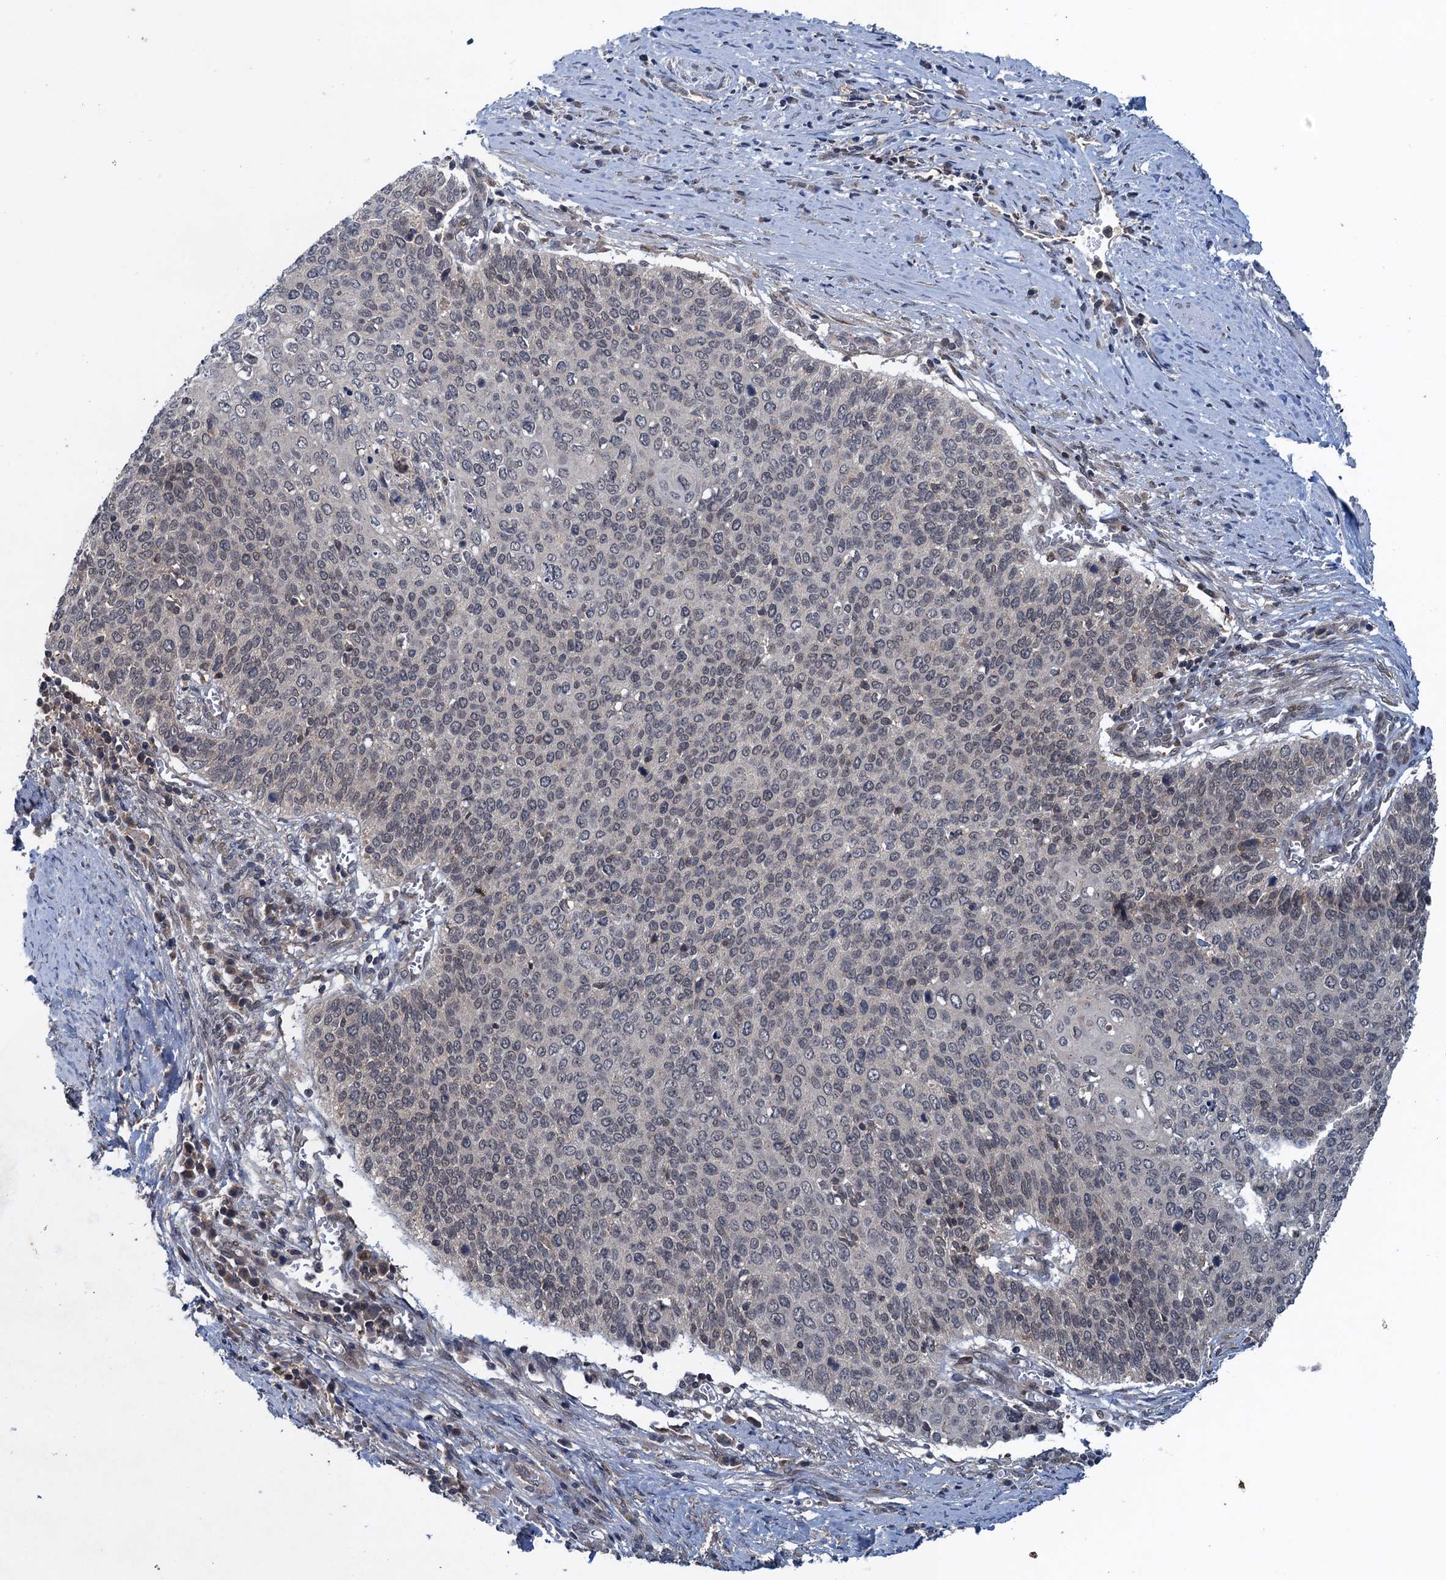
{"staining": {"intensity": "negative", "quantity": "none", "location": "none"}, "tissue": "cervical cancer", "cell_type": "Tumor cells", "image_type": "cancer", "snomed": [{"axis": "morphology", "description": "Squamous cell carcinoma, NOS"}, {"axis": "topography", "description": "Cervix"}], "caption": "Tumor cells are negative for protein expression in human cervical cancer.", "gene": "RNF165", "patient": {"sex": "female", "age": 39}}